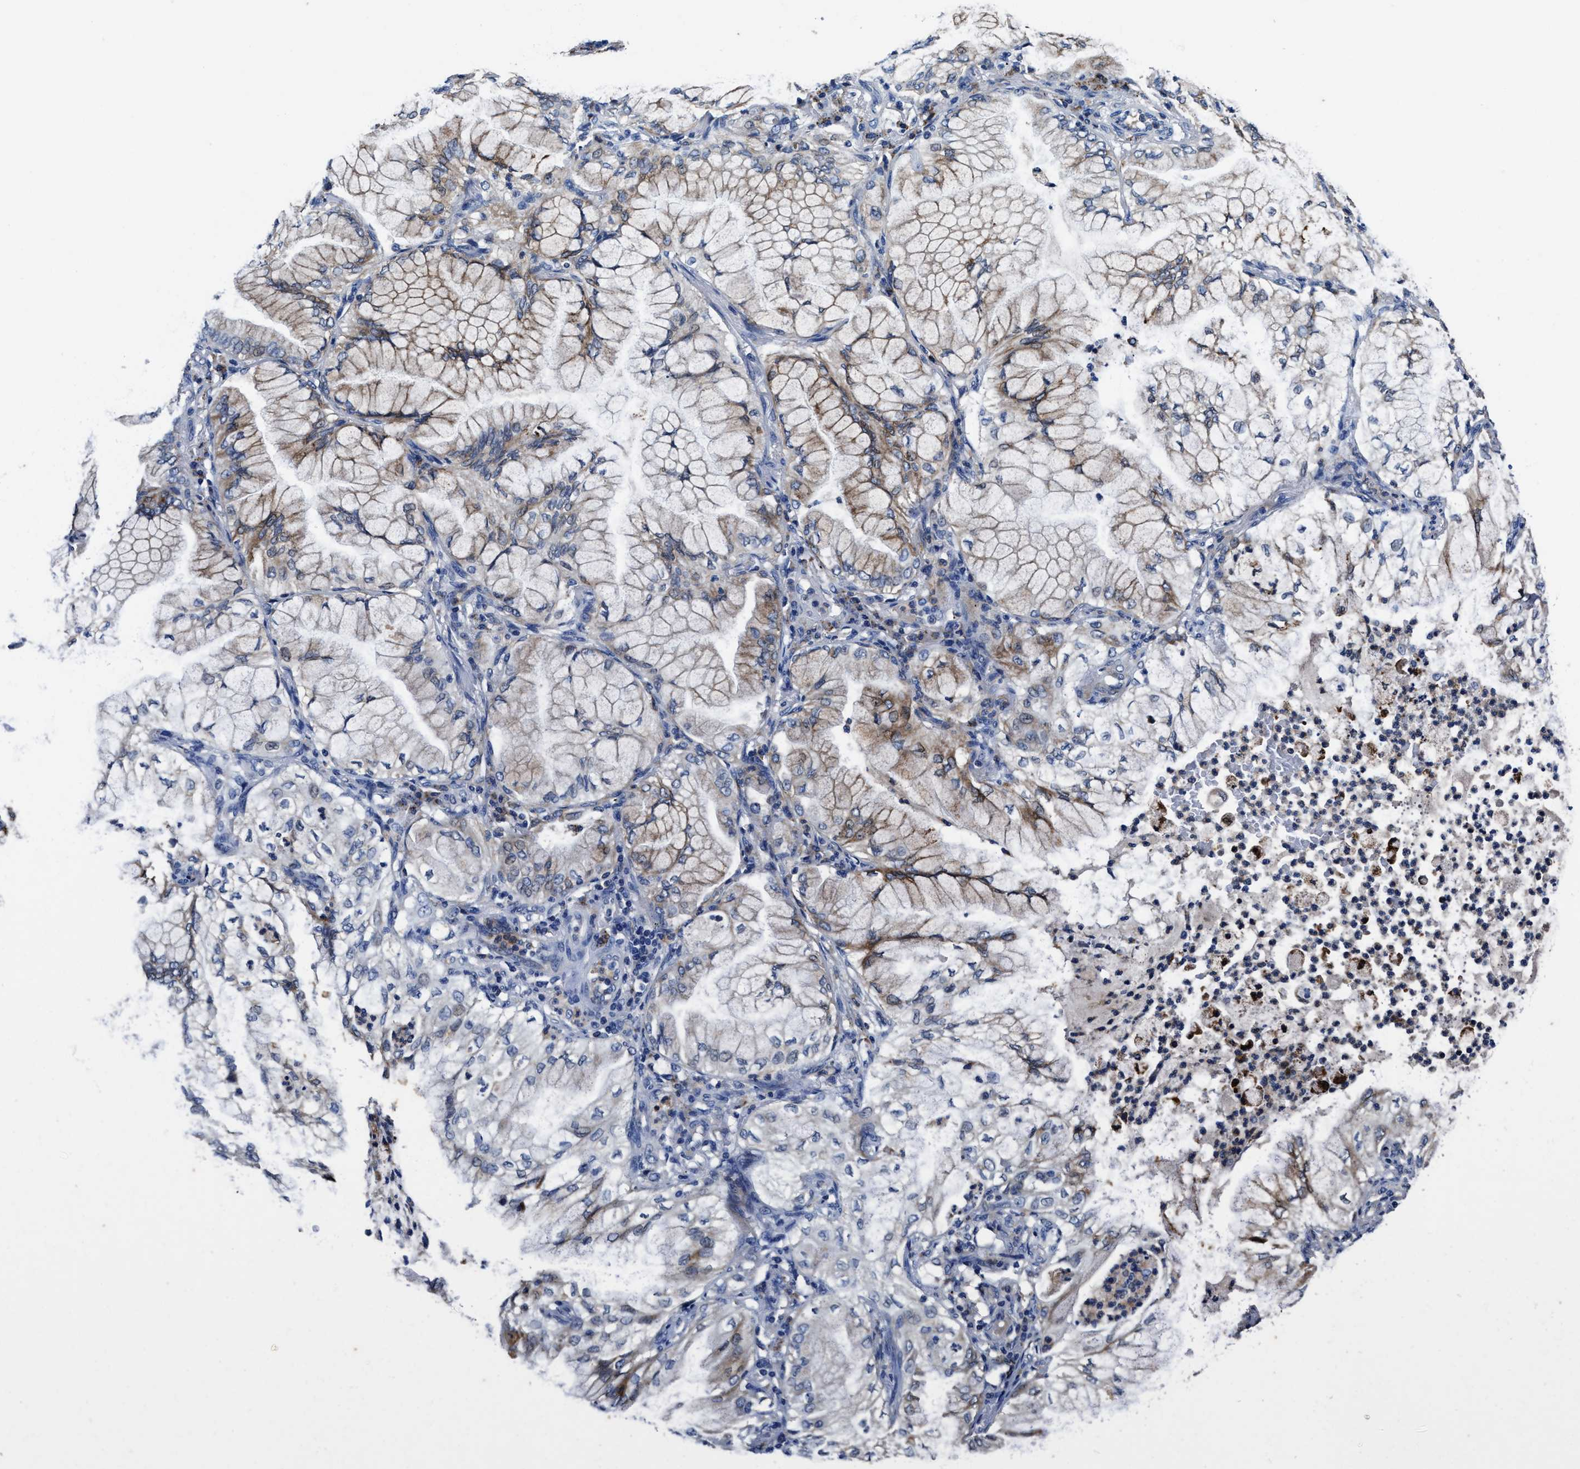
{"staining": {"intensity": "moderate", "quantity": "25%-75%", "location": "cytoplasmic/membranous"}, "tissue": "lung cancer", "cell_type": "Tumor cells", "image_type": "cancer", "snomed": [{"axis": "morphology", "description": "Adenocarcinoma, NOS"}, {"axis": "topography", "description": "Lung"}], "caption": "A histopathology image of lung adenocarcinoma stained for a protein reveals moderate cytoplasmic/membranous brown staining in tumor cells.", "gene": "UBR4", "patient": {"sex": "female", "age": 70}}